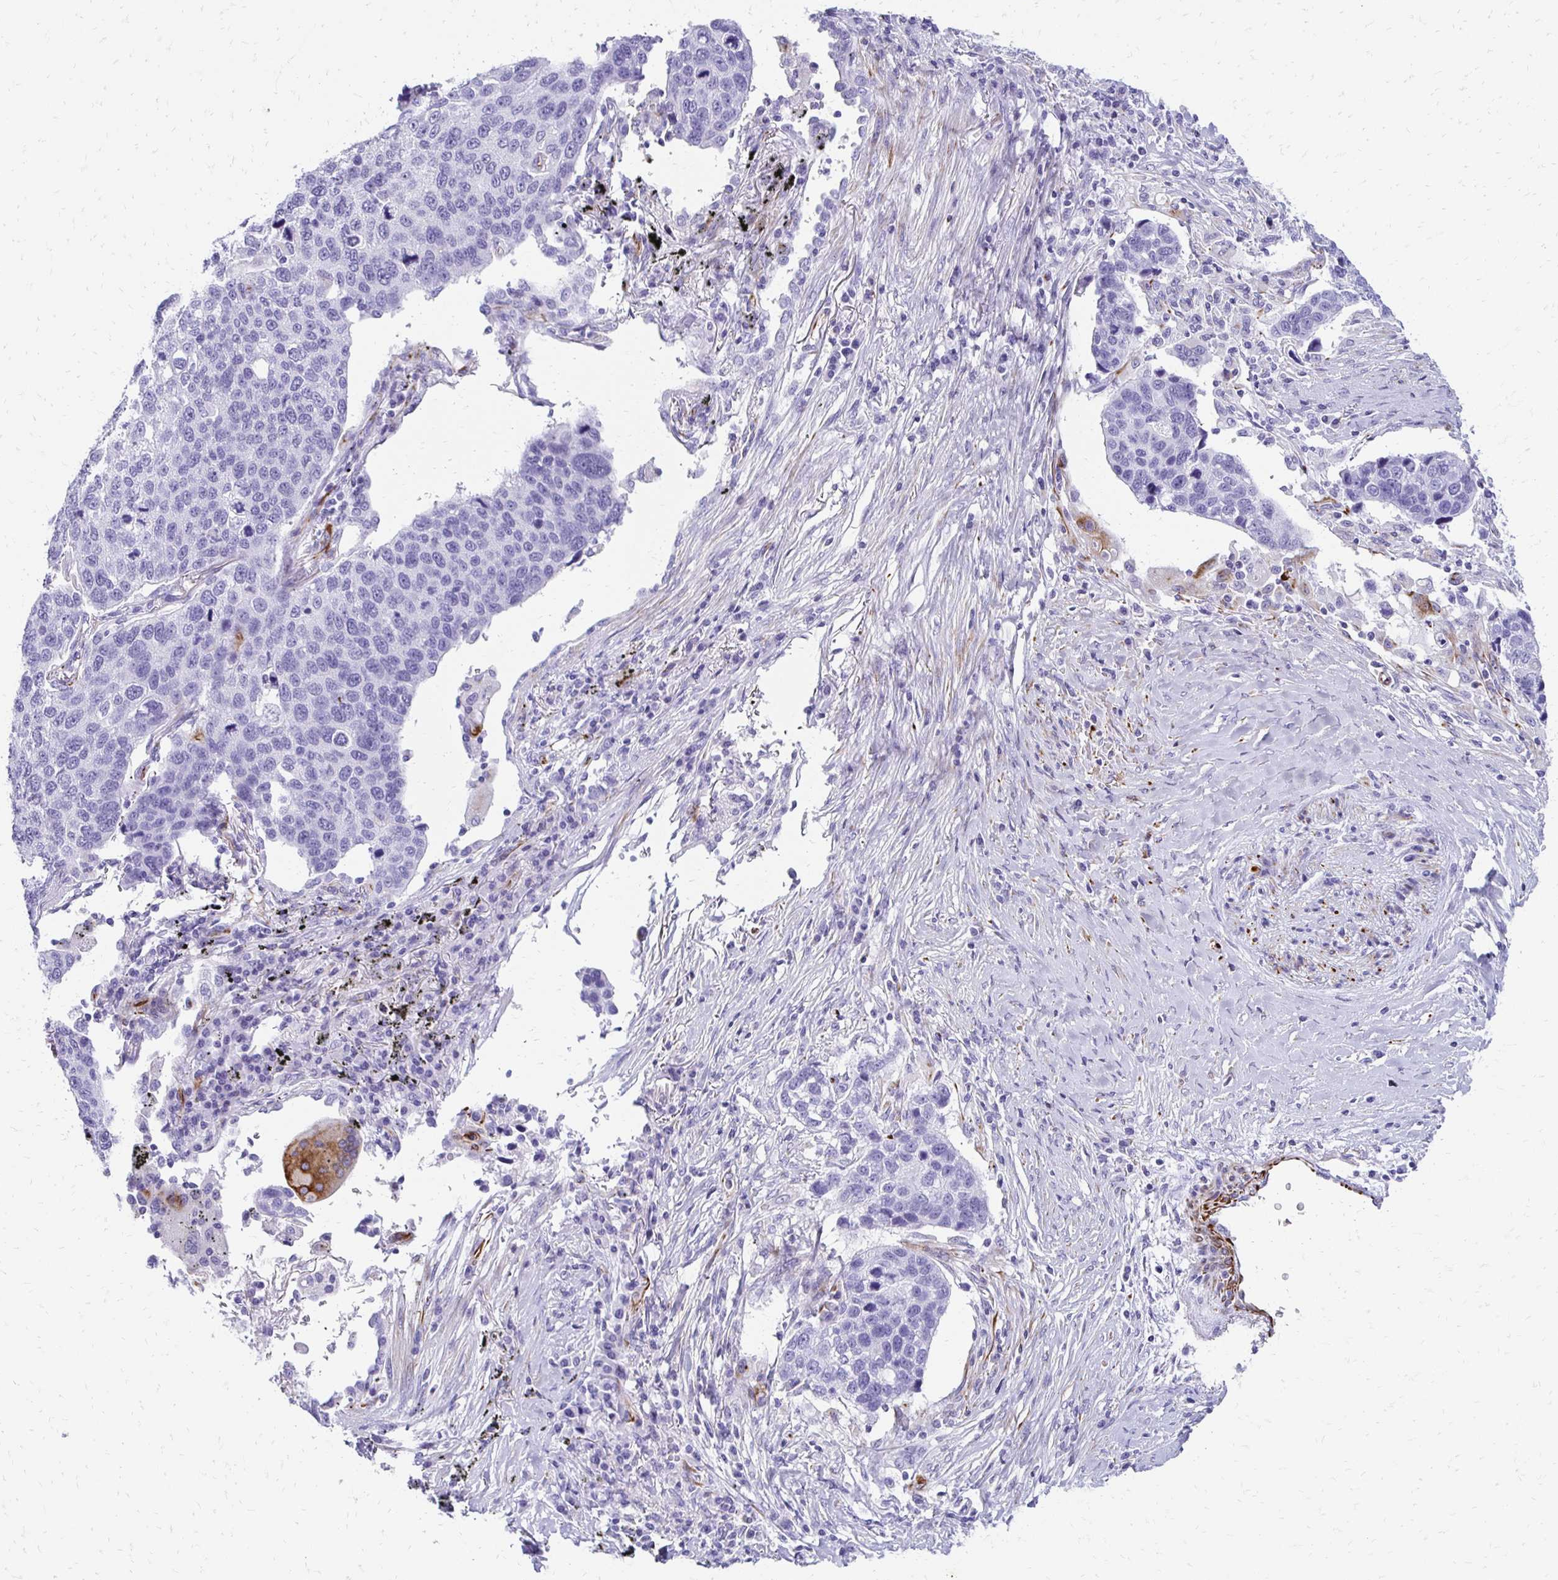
{"staining": {"intensity": "negative", "quantity": "none", "location": "none"}, "tissue": "lung cancer", "cell_type": "Tumor cells", "image_type": "cancer", "snomed": [{"axis": "morphology", "description": "Squamous cell carcinoma, NOS"}, {"axis": "topography", "description": "Lymph node"}, {"axis": "topography", "description": "Lung"}], "caption": "The histopathology image exhibits no staining of tumor cells in lung squamous cell carcinoma.", "gene": "TMEM54", "patient": {"sex": "male", "age": 61}}